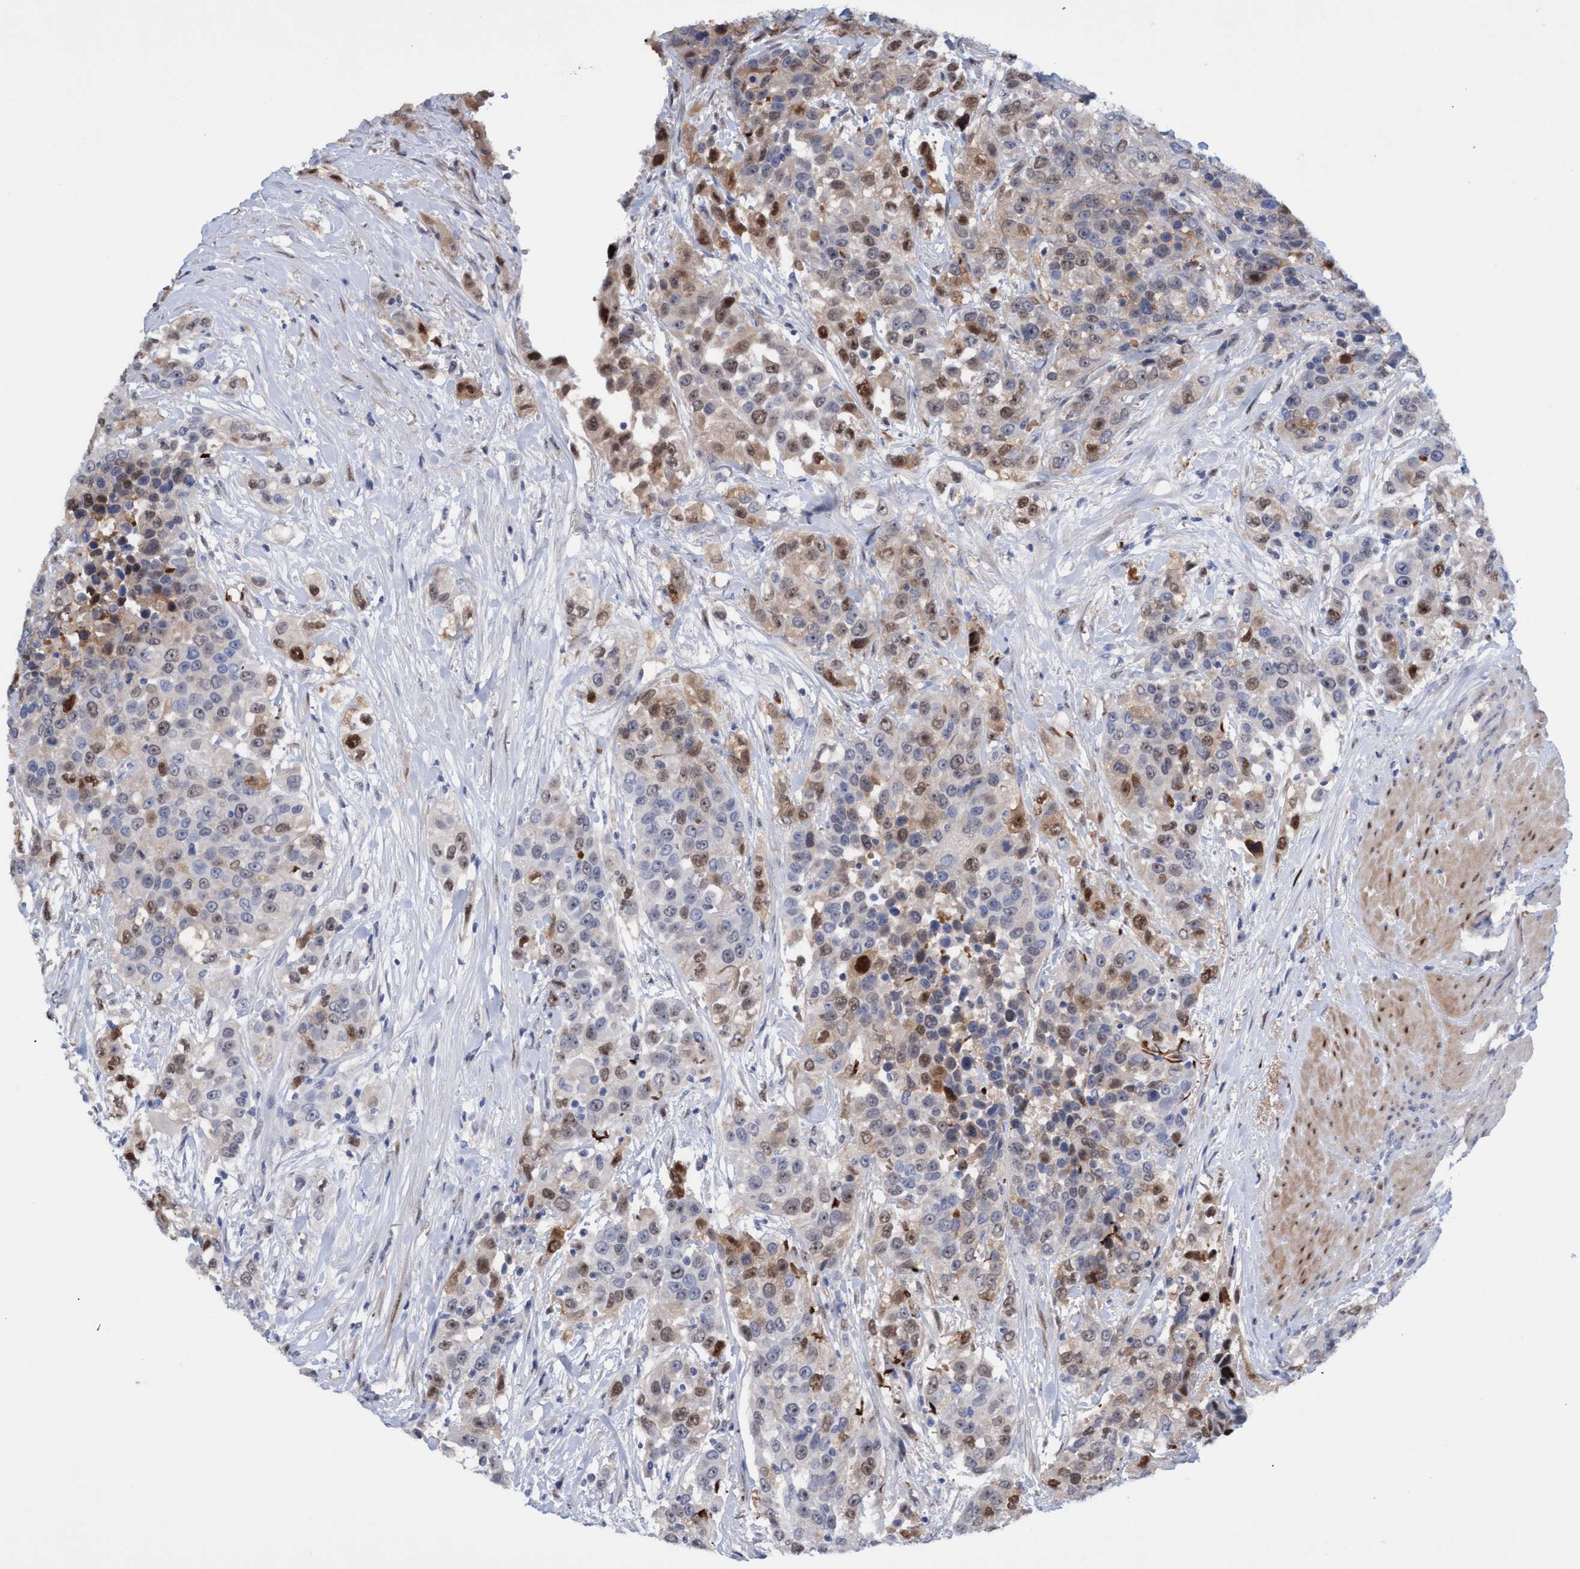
{"staining": {"intensity": "moderate", "quantity": "25%-75%", "location": "nuclear"}, "tissue": "urothelial cancer", "cell_type": "Tumor cells", "image_type": "cancer", "snomed": [{"axis": "morphology", "description": "Urothelial carcinoma, High grade"}, {"axis": "topography", "description": "Urinary bladder"}], "caption": "Immunohistochemistry (IHC) image of human urothelial cancer stained for a protein (brown), which exhibits medium levels of moderate nuclear positivity in approximately 25%-75% of tumor cells.", "gene": "PINX1", "patient": {"sex": "female", "age": 80}}